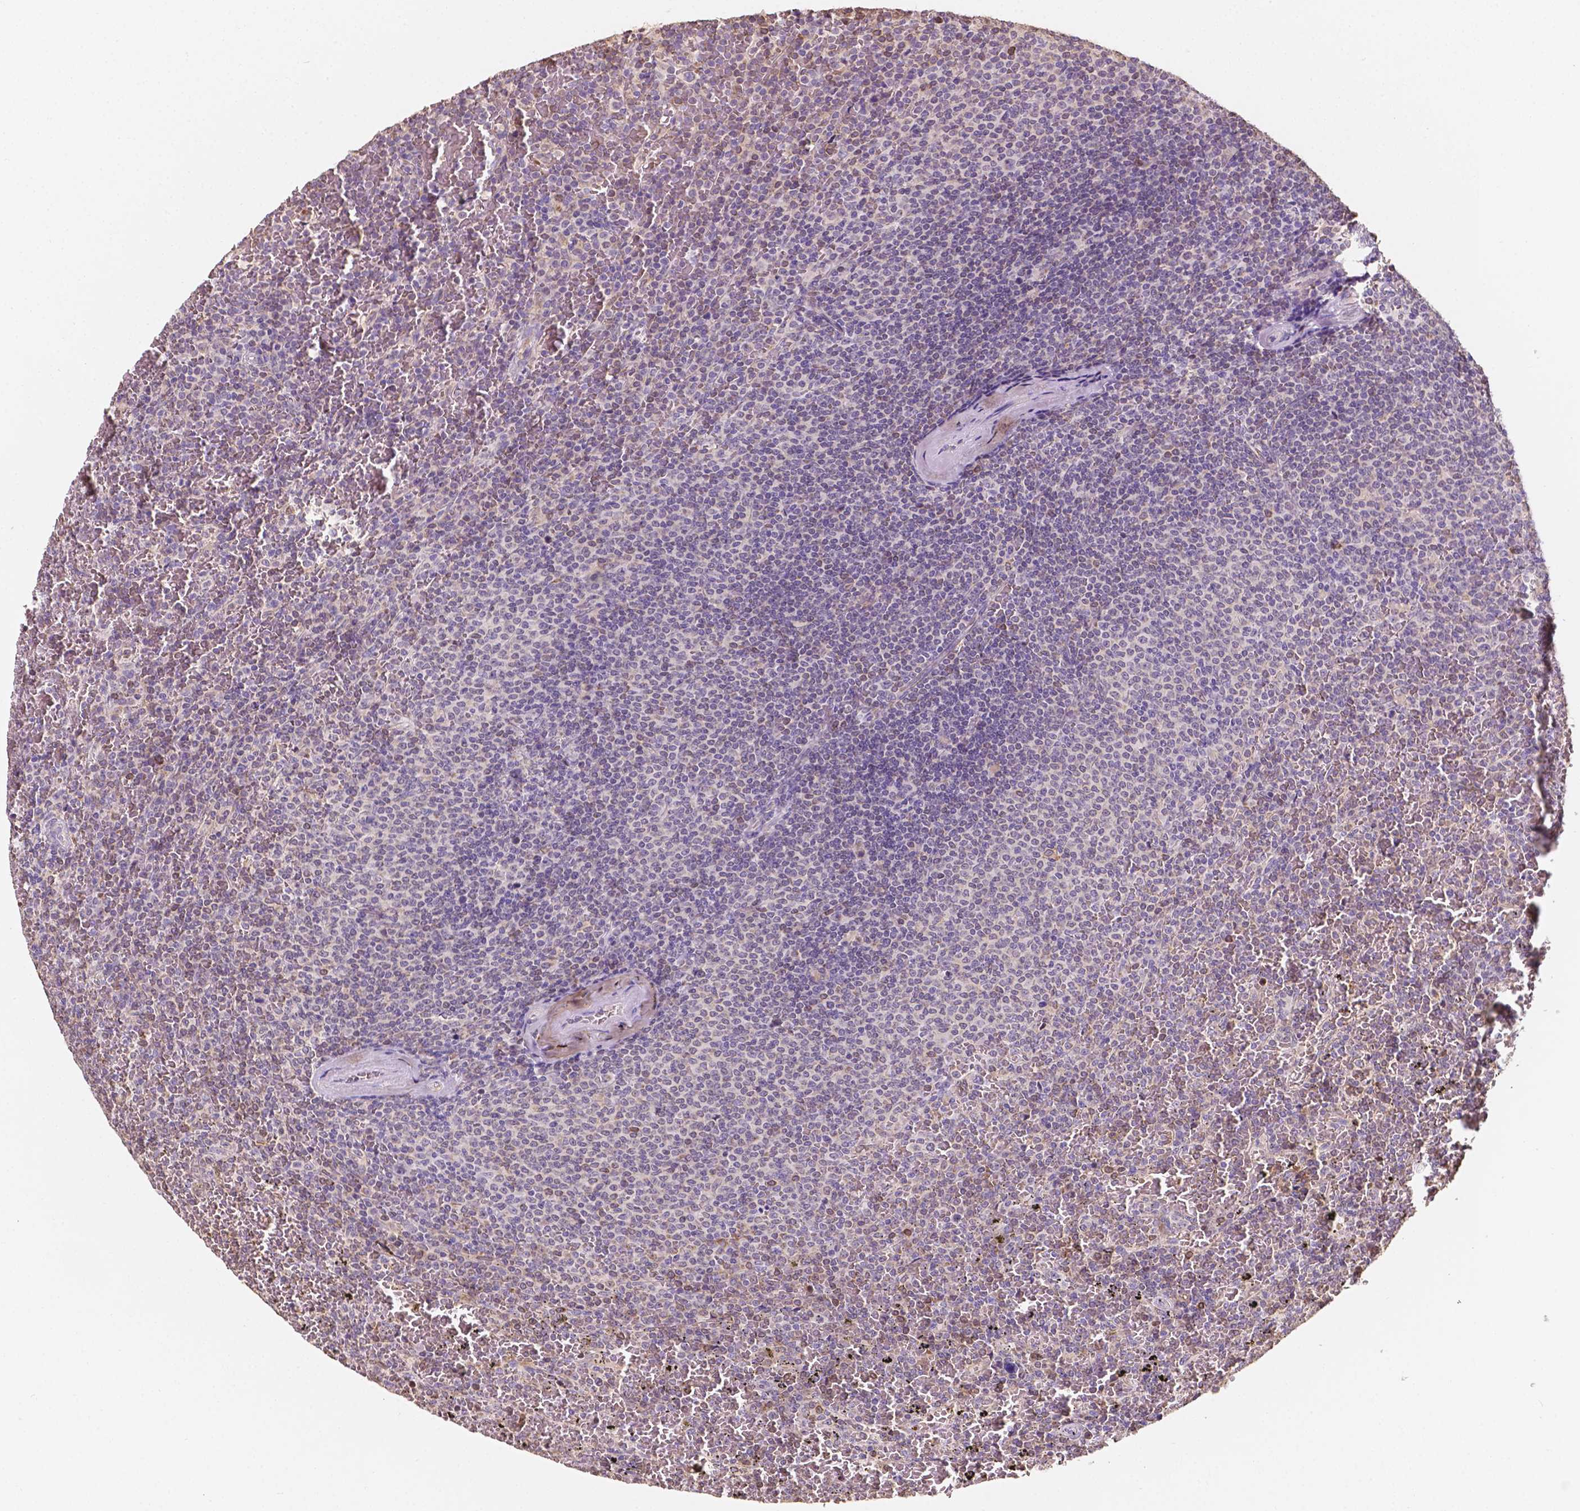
{"staining": {"intensity": "negative", "quantity": "none", "location": "none"}, "tissue": "lymphoma", "cell_type": "Tumor cells", "image_type": "cancer", "snomed": [{"axis": "morphology", "description": "Malignant lymphoma, non-Hodgkin's type, Low grade"}, {"axis": "topography", "description": "Spleen"}], "caption": "High power microscopy histopathology image of an IHC photomicrograph of malignant lymphoma, non-Hodgkin's type (low-grade), revealing no significant staining in tumor cells.", "gene": "SLC22A4", "patient": {"sex": "female", "age": 77}}